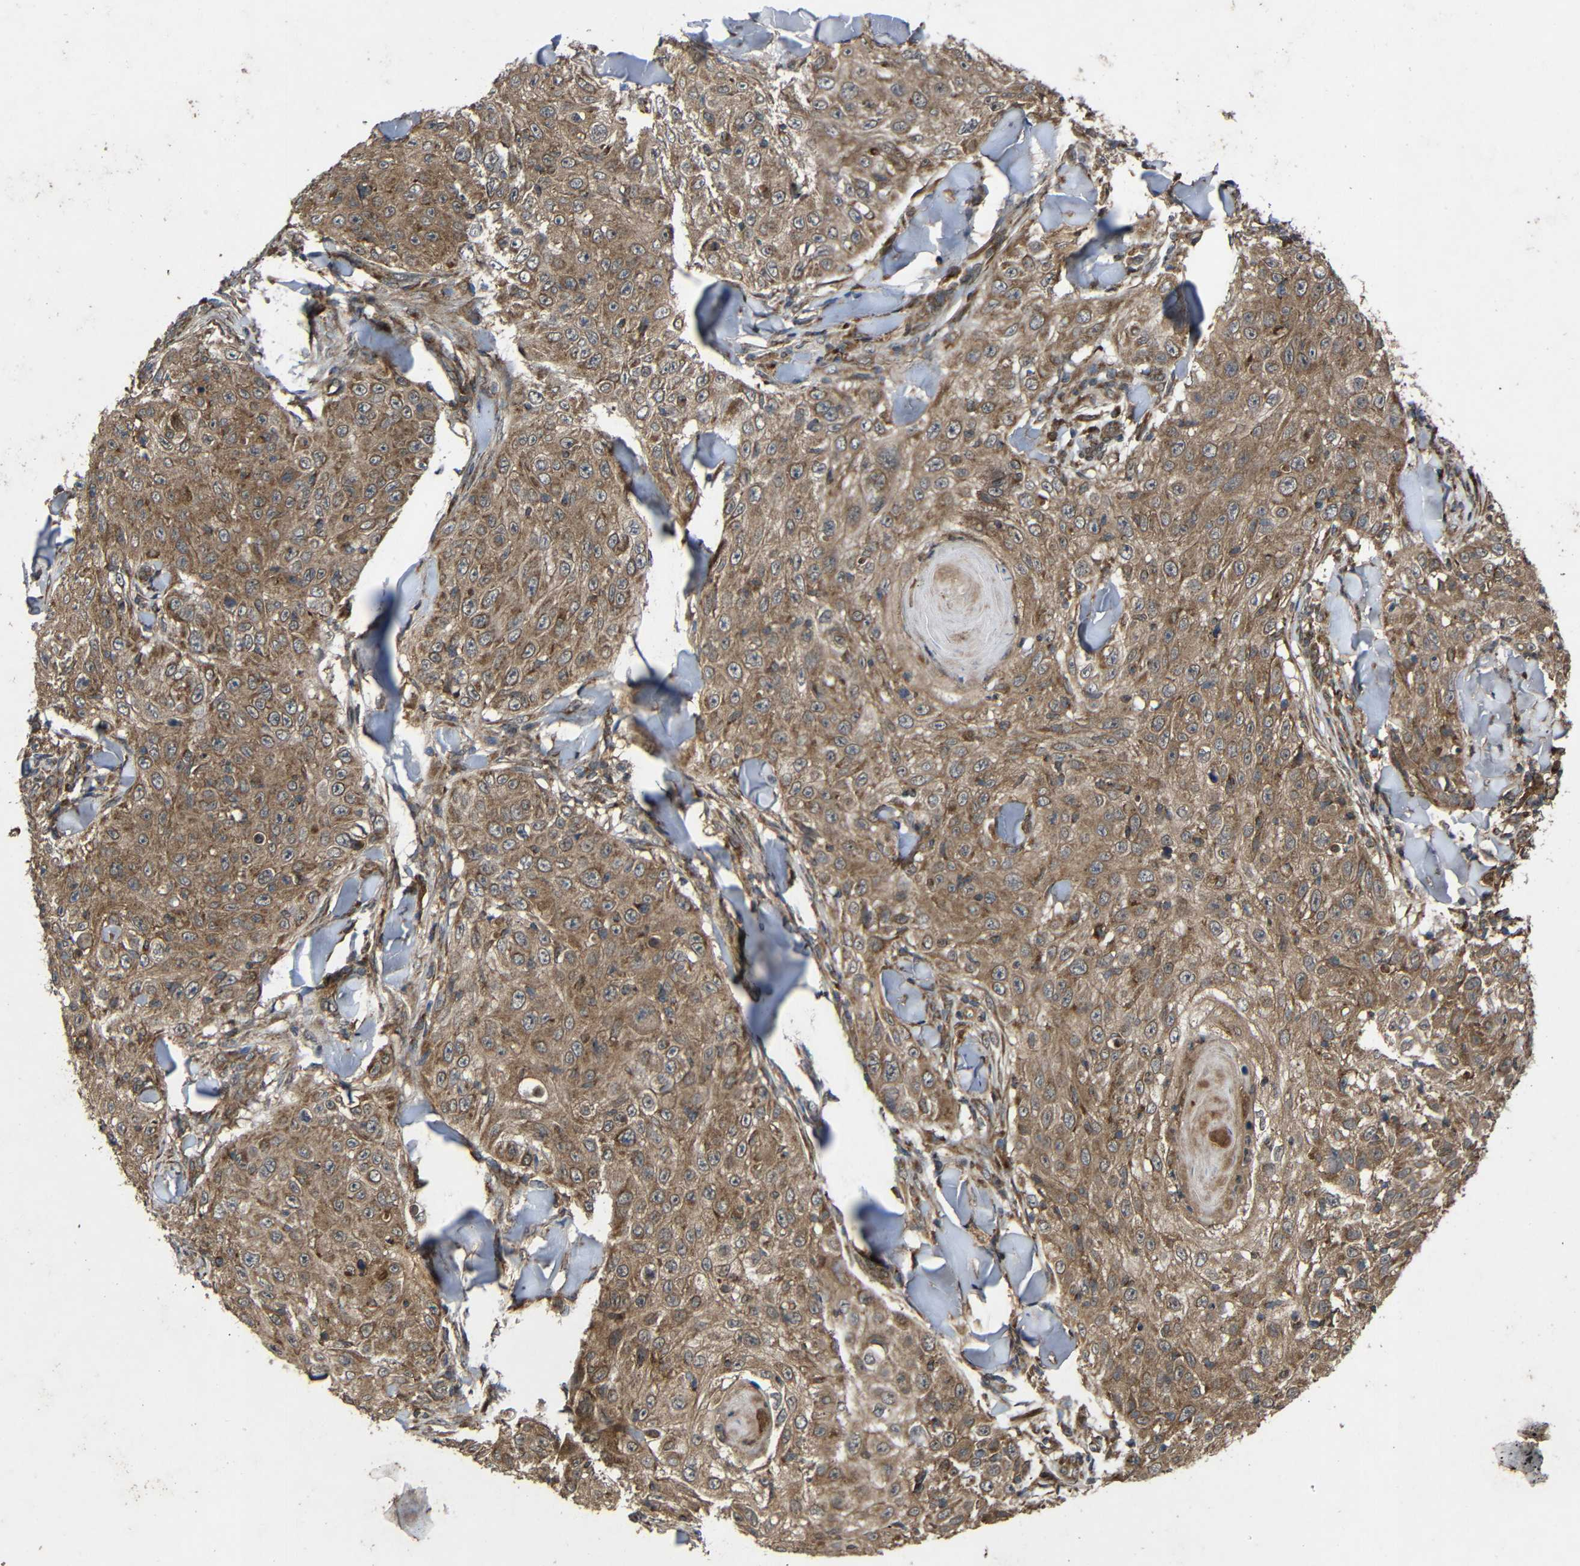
{"staining": {"intensity": "moderate", "quantity": ">75%", "location": "cytoplasmic/membranous"}, "tissue": "skin cancer", "cell_type": "Tumor cells", "image_type": "cancer", "snomed": [{"axis": "morphology", "description": "Squamous cell carcinoma, NOS"}, {"axis": "topography", "description": "Skin"}], "caption": "Tumor cells display moderate cytoplasmic/membranous positivity in about >75% of cells in skin cancer (squamous cell carcinoma).", "gene": "C1GALT1", "patient": {"sex": "male", "age": 86}}